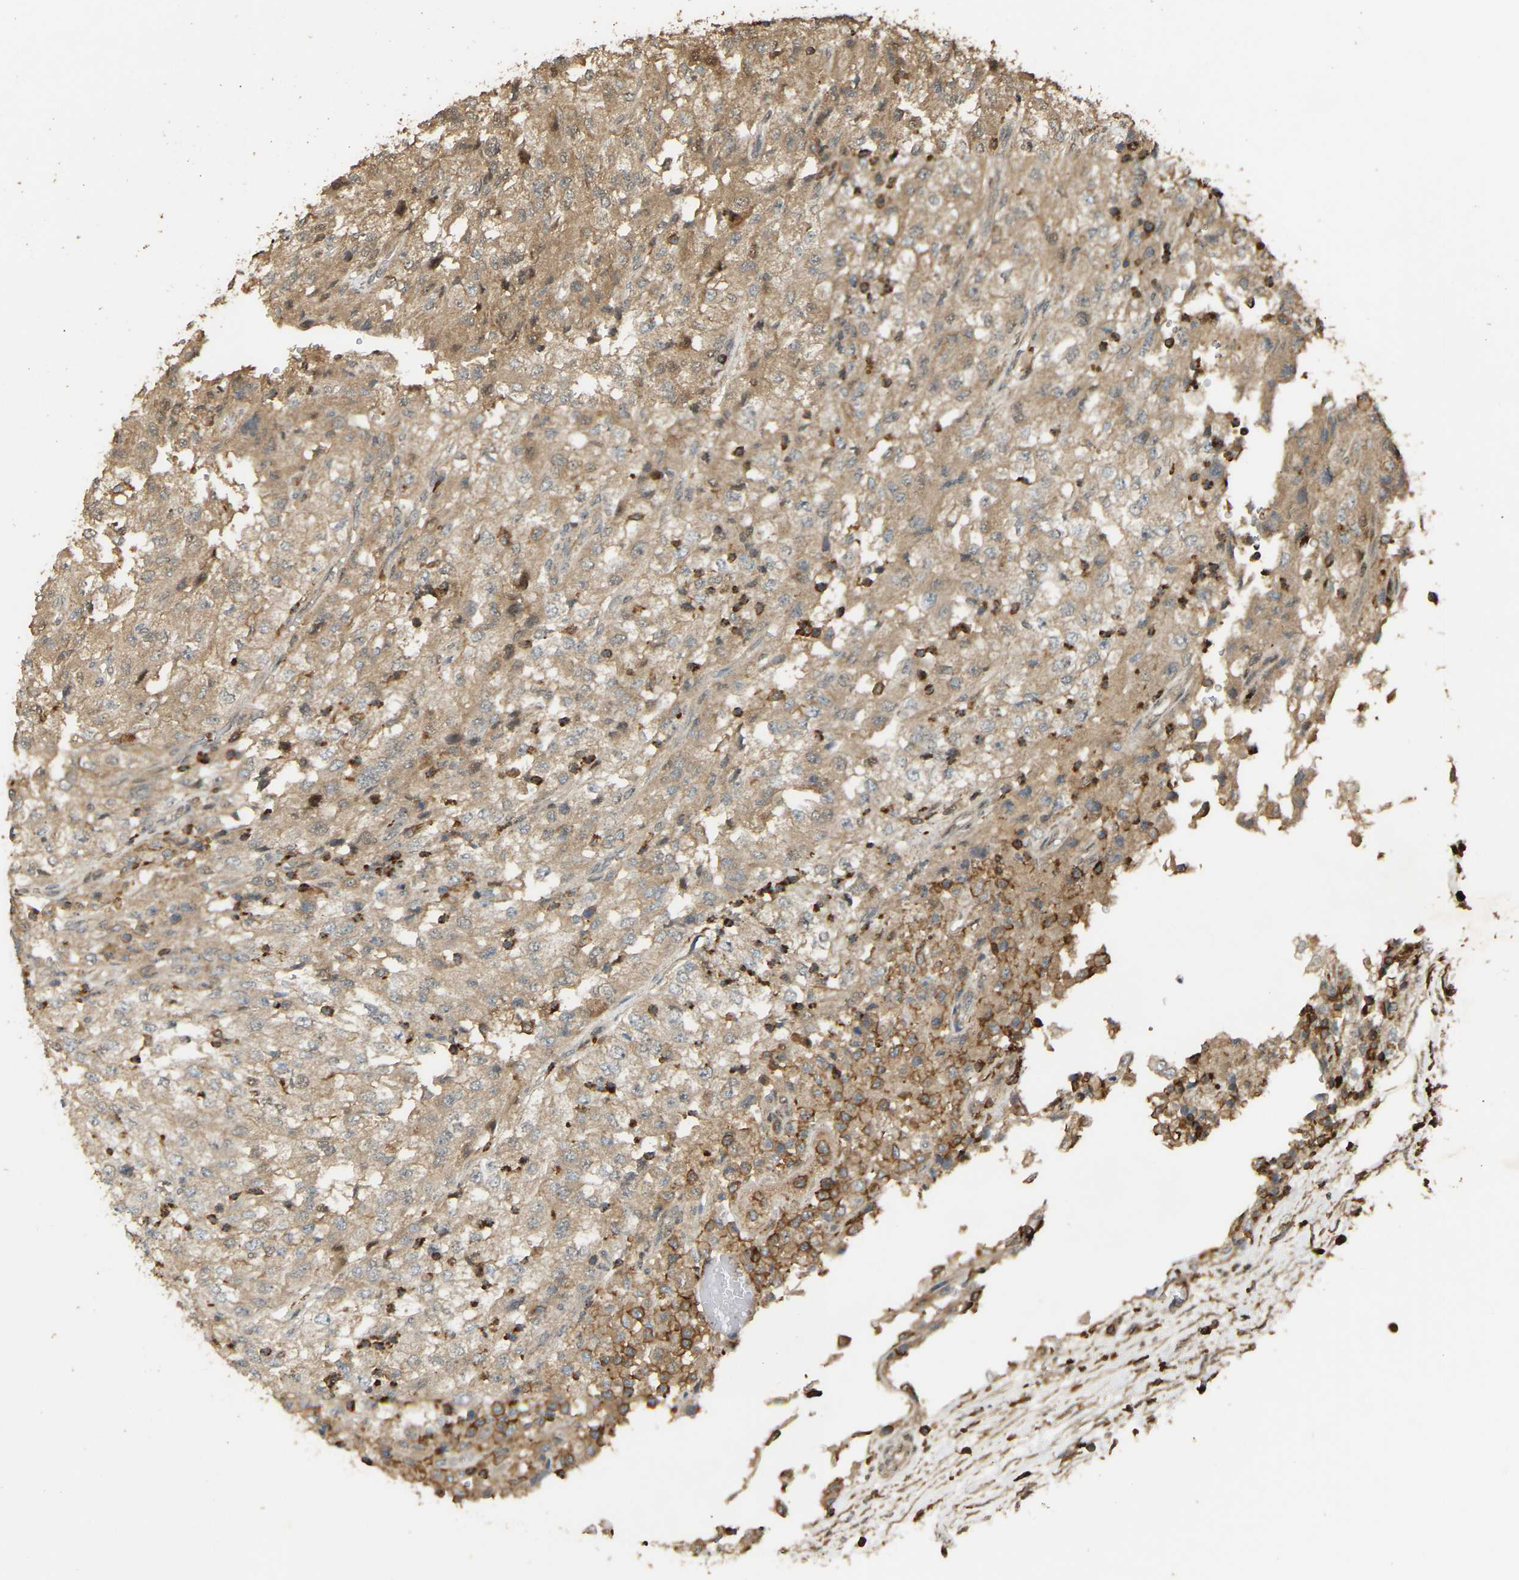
{"staining": {"intensity": "weak", "quantity": ">75%", "location": "cytoplasmic/membranous"}, "tissue": "renal cancer", "cell_type": "Tumor cells", "image_type": "cancer", "snomed": [{"axis": "morphology", "description": "Adenocarcinoma, NOS"}, {"axis": "topography", "description": "Kidney"}], "caption": "Brown immunohistochemical staining in renal cancer (adenocarcinoma) displays weak cytoplasmic/membranous expression in about >75% of tumor cells. The protein of interest is shown in brown color, while the nuclei are stained blue.", "gene": "GOPC", "patient": {"sex": "female", "age": 54}}